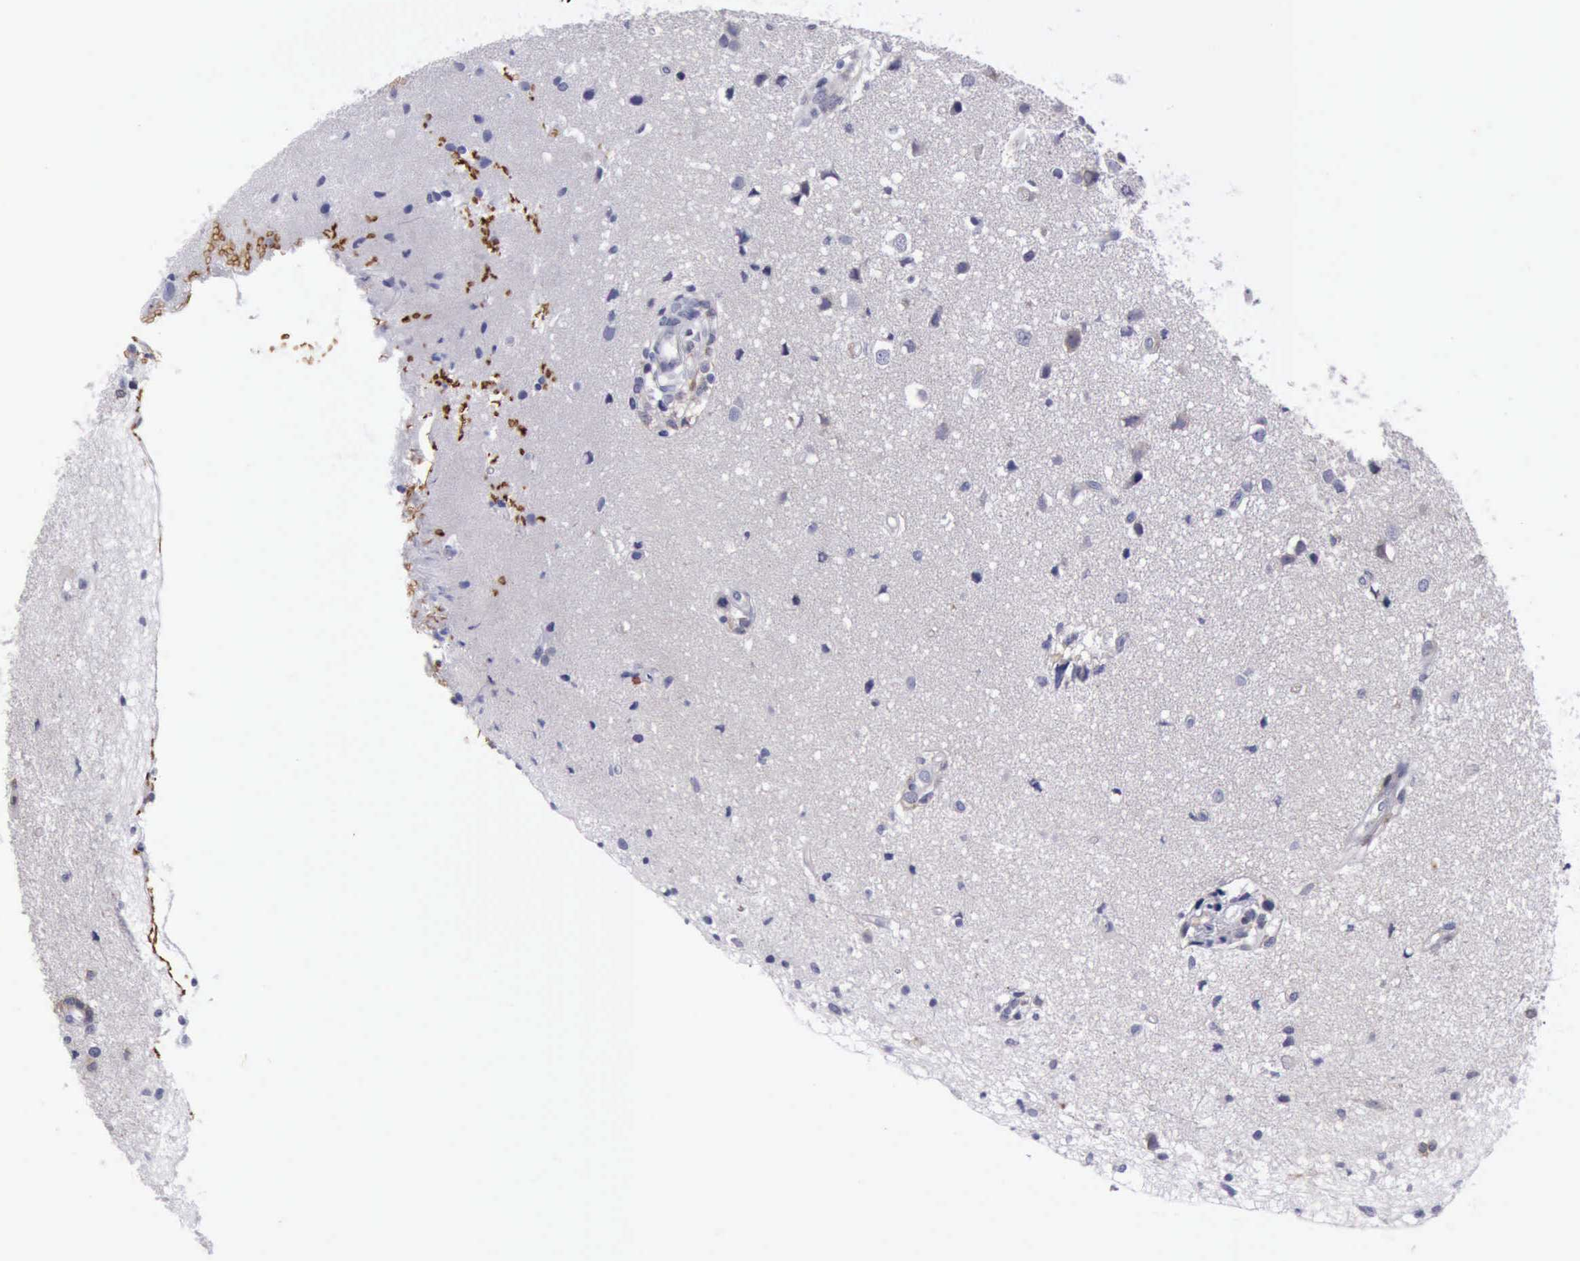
{"staining": {"intensity": "negative", "quantity": "none", "location": "none"}, "tissue": "glioma", "cell_type": "Tumor cells", "image_type": "cancer", "snomed": [{"axis": "morphology", "description": "Glioma, malignant, High grade"}, {"axis": "topography", "description": "Brain"}], "caption": "IHC micrograph of human malignant glioma (high-grade) stained for a protein (brown), which reveals no positivity in tumor cells.", "gene": "CEP128", "patient": {"sex": "male", "age": 66}}